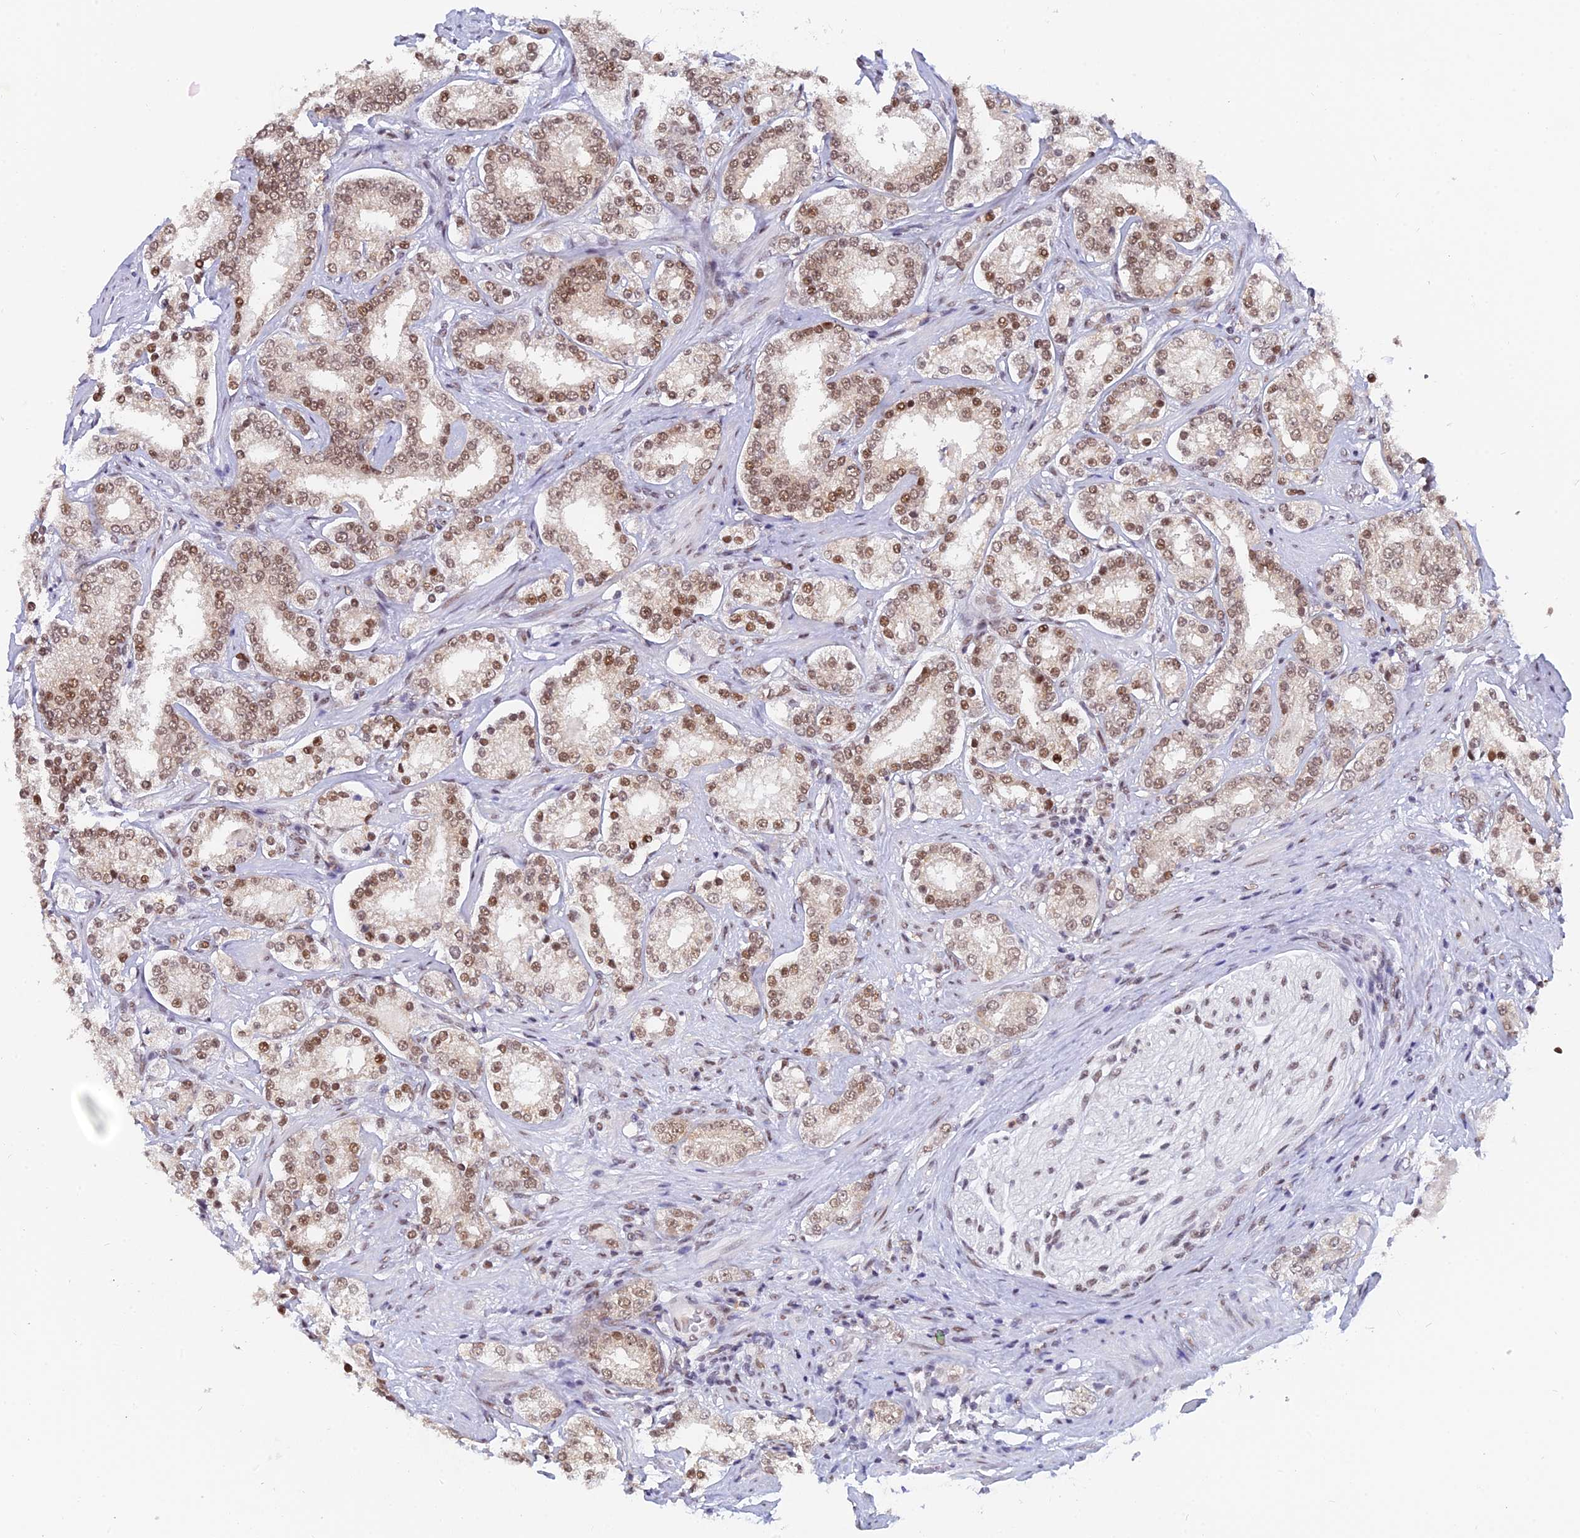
{"staining": {"intensity": "moderate", "quantity": ">75%", "location": "nuclear"}, "tissue": "prostate cancer", "cell_type": "Tumor cells", "image_type": "cancer", "snomed": [{"axis": "morphology", "description": "Normal tissue, NOS"}, {"axis": "morphology", "description": "Adenocarcinoma, High grade"}, {"axis": "topography", "description": "Prostate"}], "caption": "Tumor cells display medium levels of moderate nuclear staining in about >75% of cells in prostate high-grade adenocarcinoma. The protein is stained brown, and the nuclei are stained in blue (DAB (3,3'-diaminobenzidine) IHC with brightfield microscopy, high magnification).", "gene": "DPY30", "patient": {"sex": "male", "age": 83}}